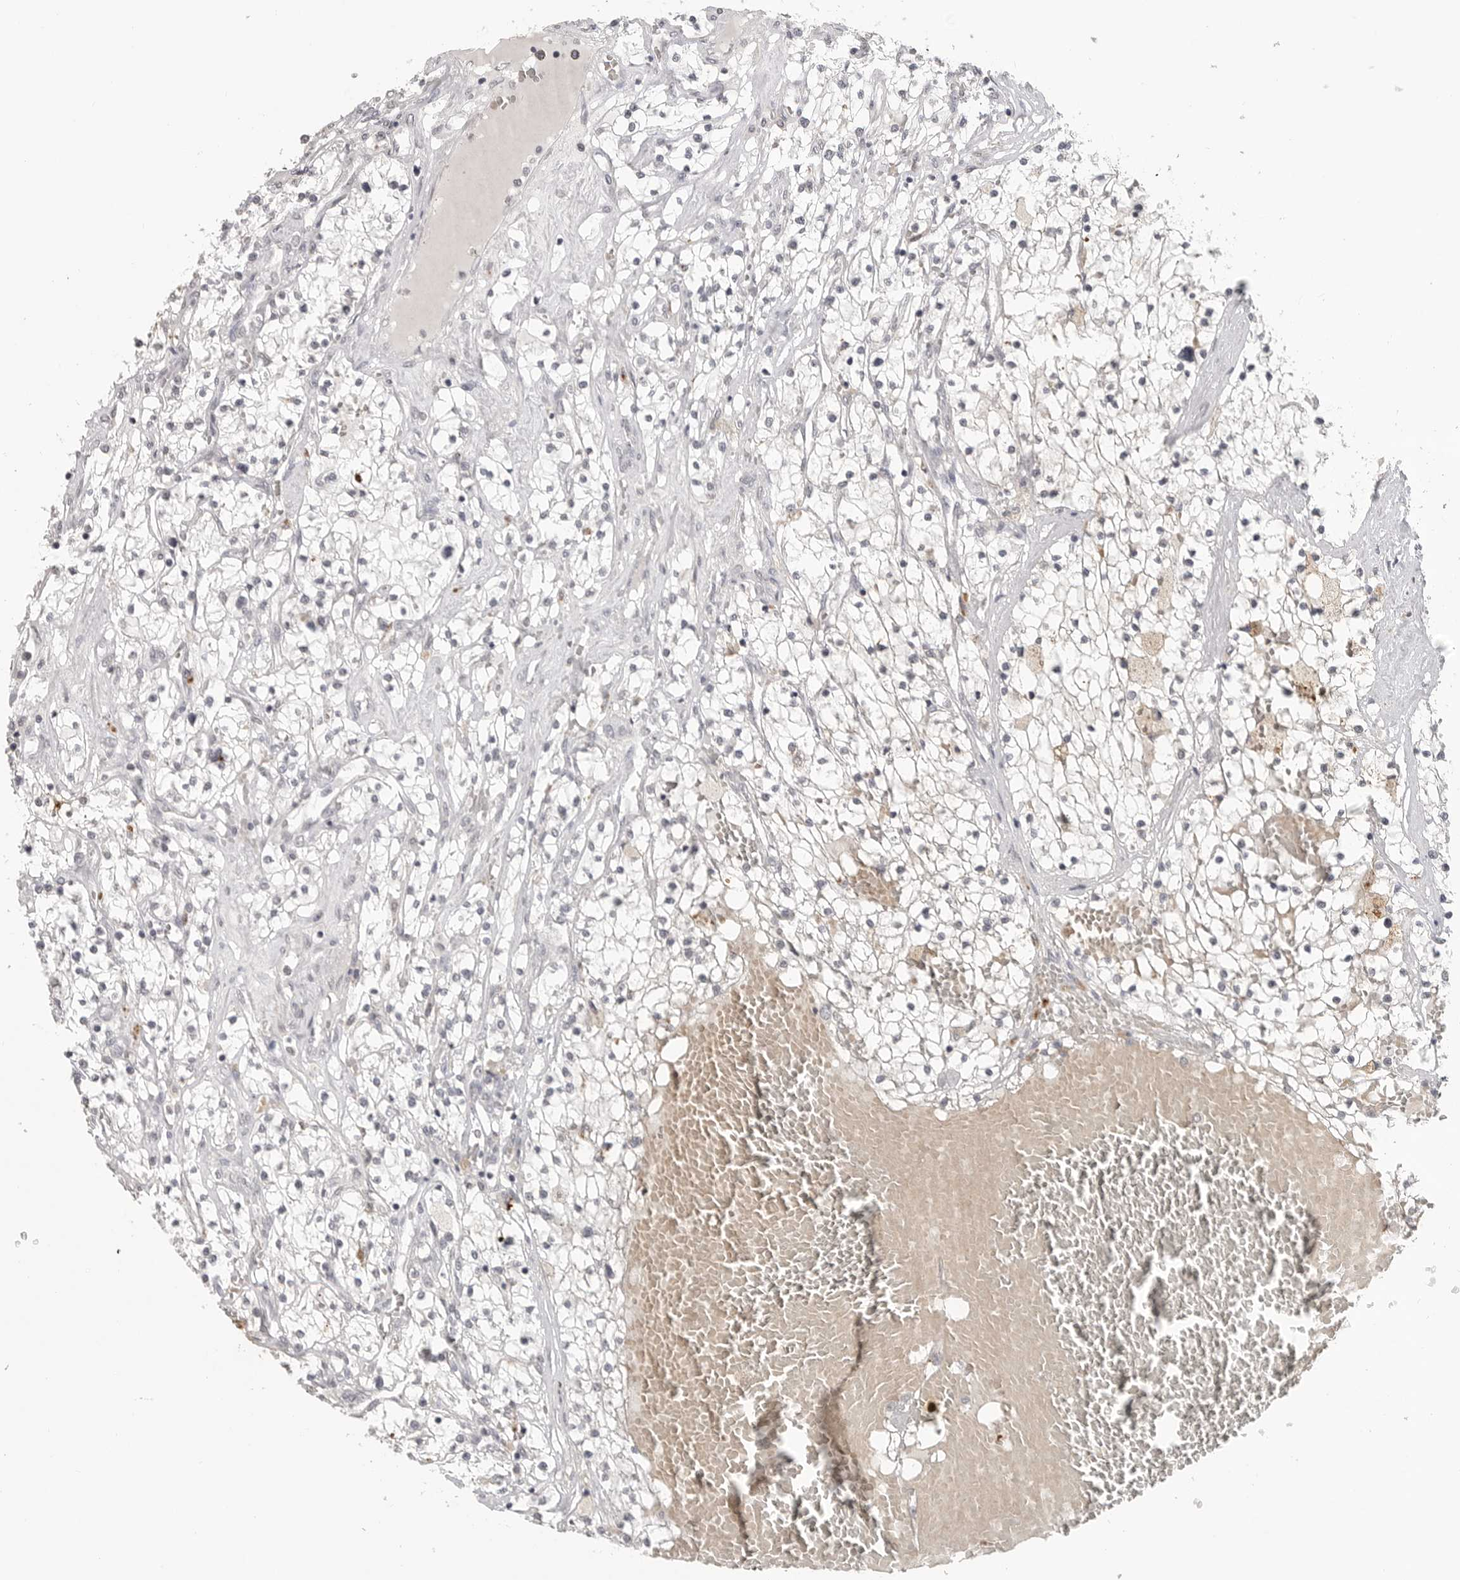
{"staining": {"intensity": "negative", "quantity": "none", "location": "none"}, "tissue": "renal cancer", "cell_type": "Tumor cells", "image_type": "cancer", "snomed": [{"axis": "morphology", "description": "Normal tissue, NOS"}, {"axis": "morphology", "description": "Adenocarcinoma, NOS"}, {"axis": "topography", "description": "Kidney"}], "caption": "High power microscopy image of an IHC photomicrograph of renal adenocarcinoma, revealing no significant positivity in tumor cells.", "gene": "PRSS1", "patient": {"sex": "male", "age": 68}}